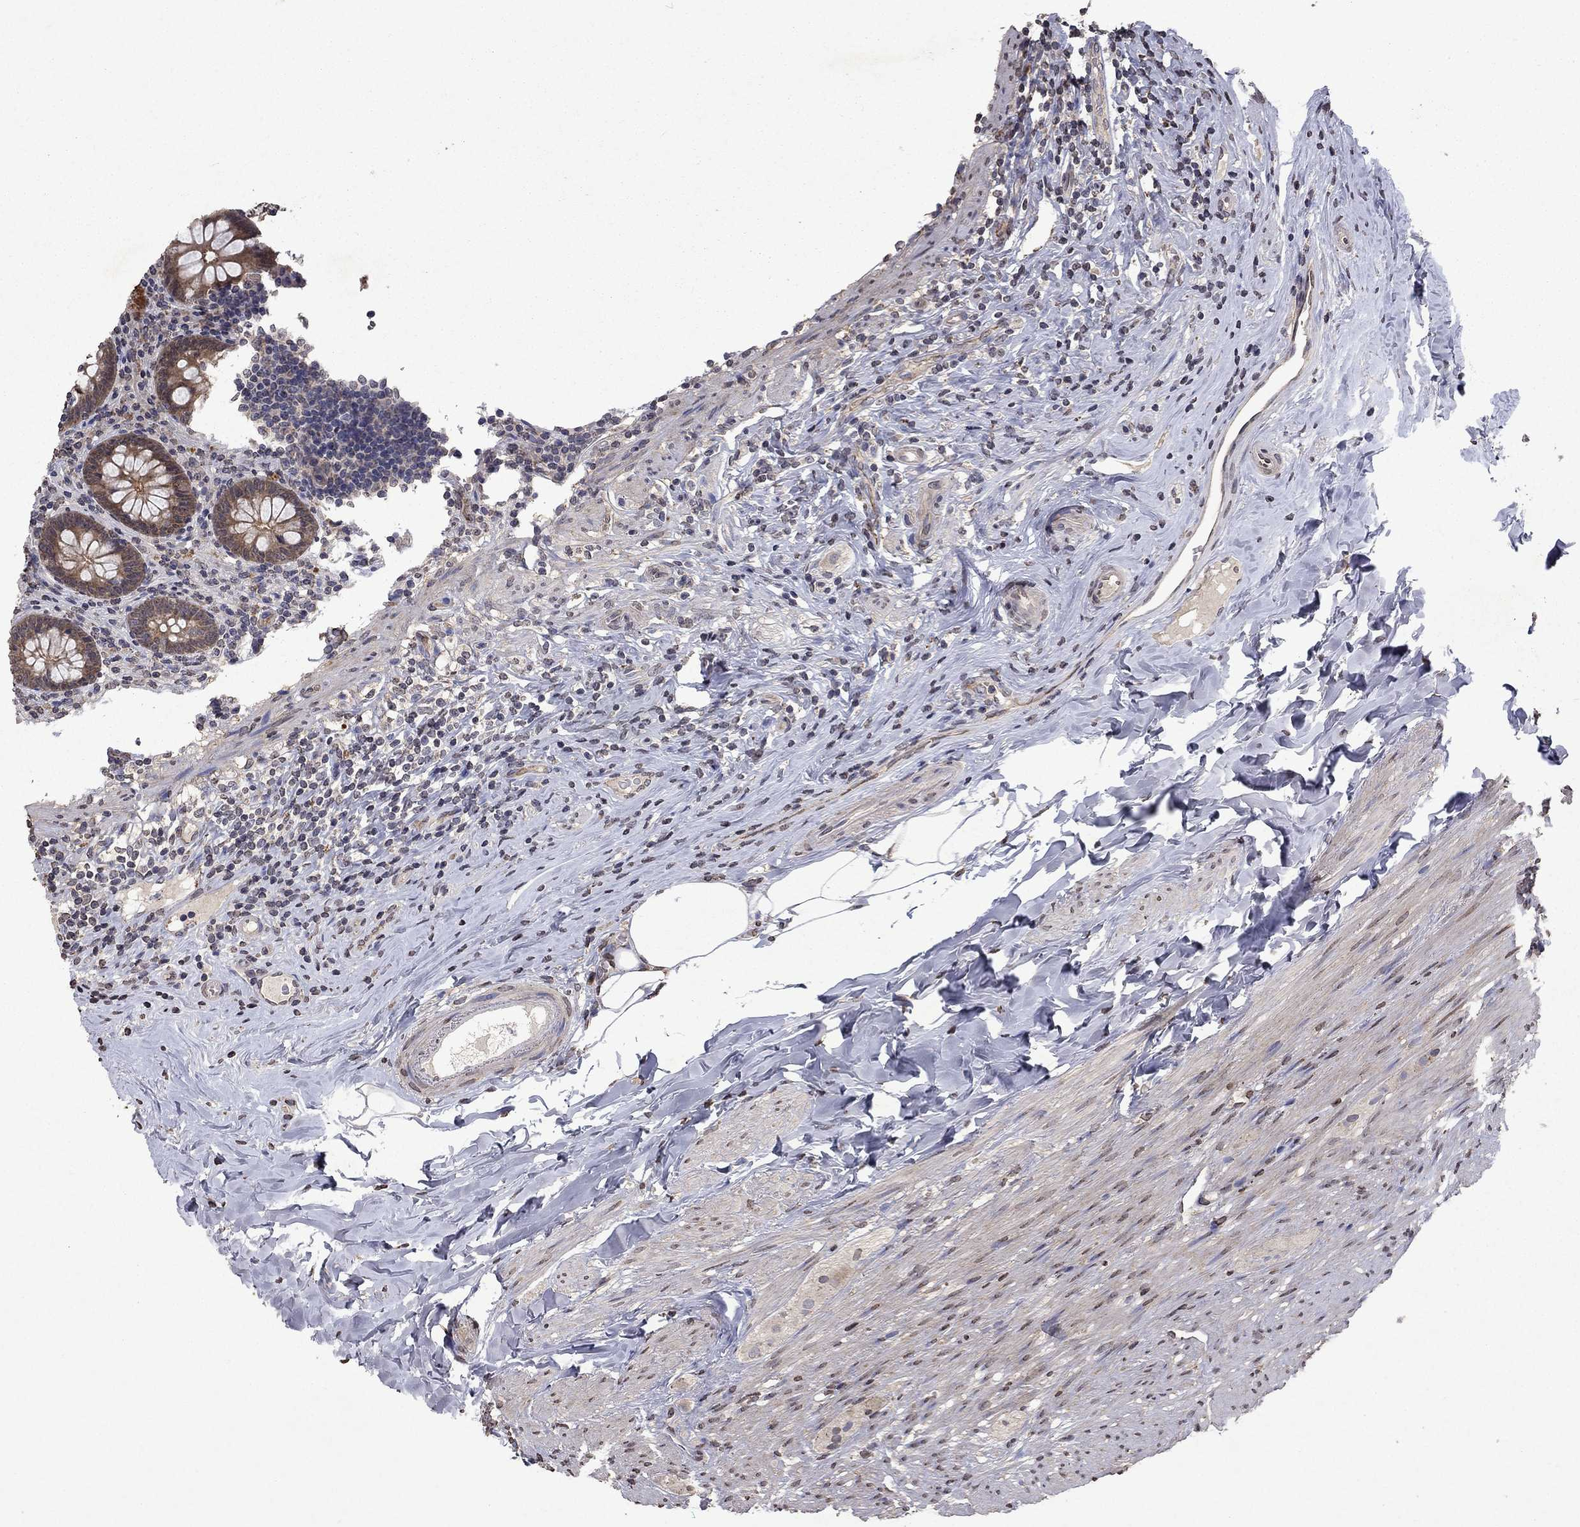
{"staining": {"intensity": "moderate", "quantity": "<25%", "location": "cytoplasmic/membranous"}, "tissue": "appendix", "cell_type": "Glandular cells", "image_type": "normal", "snomed": [{"axis": "morphology", "description": "Normal tissue, NOS"}, {"axis": "topography", "description": "Appendix"}], "caption": "The micrograph reveals immunohistochemical staining of benign appendix. There is moderate cytoplasmic/membranous positivity is seen in about <25% of glandular cells.", "gene": "TTC38", "patient": {"sex": "male", "age": 47}}